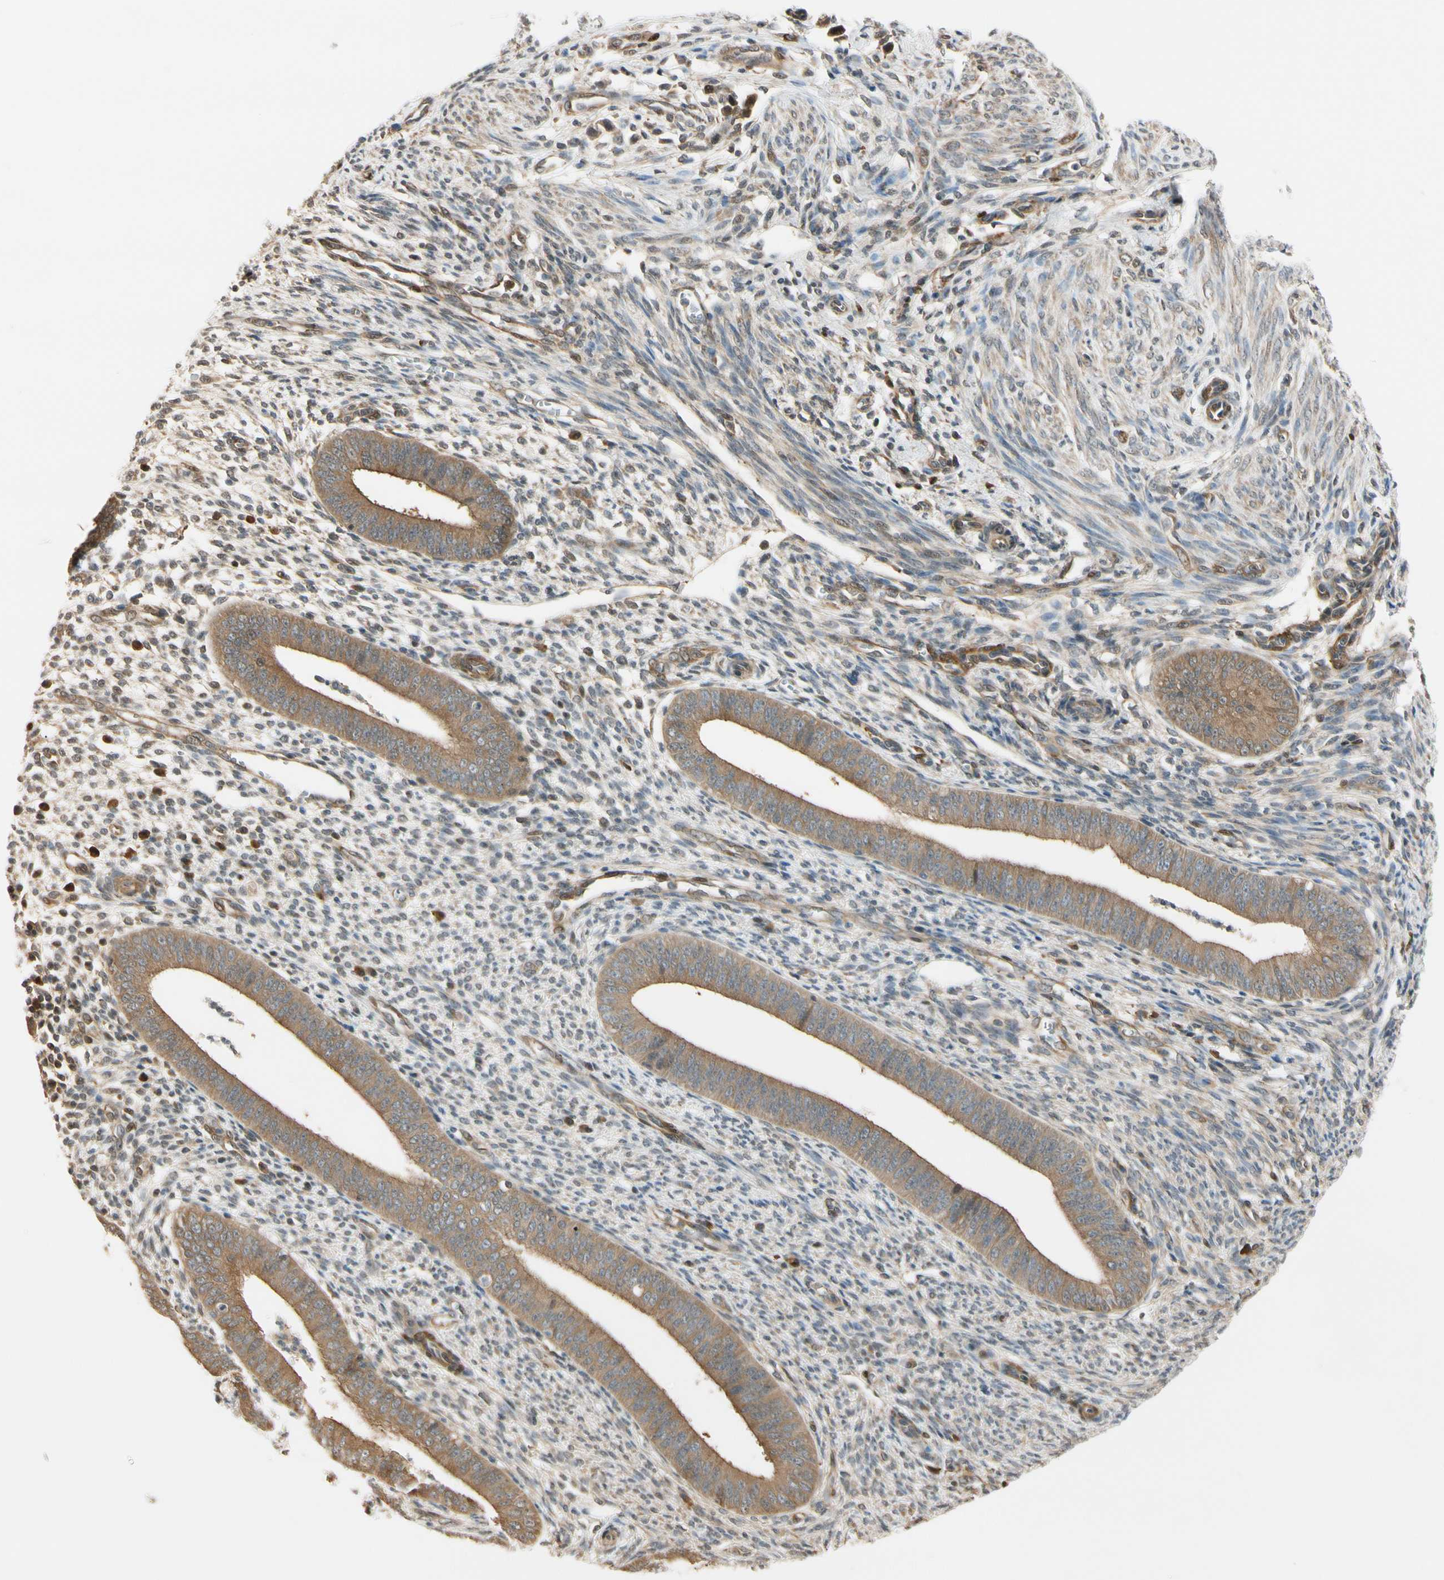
{"staining": {"intensity": "negative", "quantity": "none", "location": "none"}, "tissue": "endometrium", "cell_type": "Cells in endometrial stroma", "image_type": "normal", "snomed": [{"axis": "morphology", "description": "Normal tissue, NOS"}, {"axis": "topography", "description": "Endometrium"}], "caption": "Endometrium stained for a protein using immunohistochemistry (IHC) displays no positivity cells in endometrial stroma.", "gene": "RASGRF1", "patient": {"sex": "female", "age": 35}}